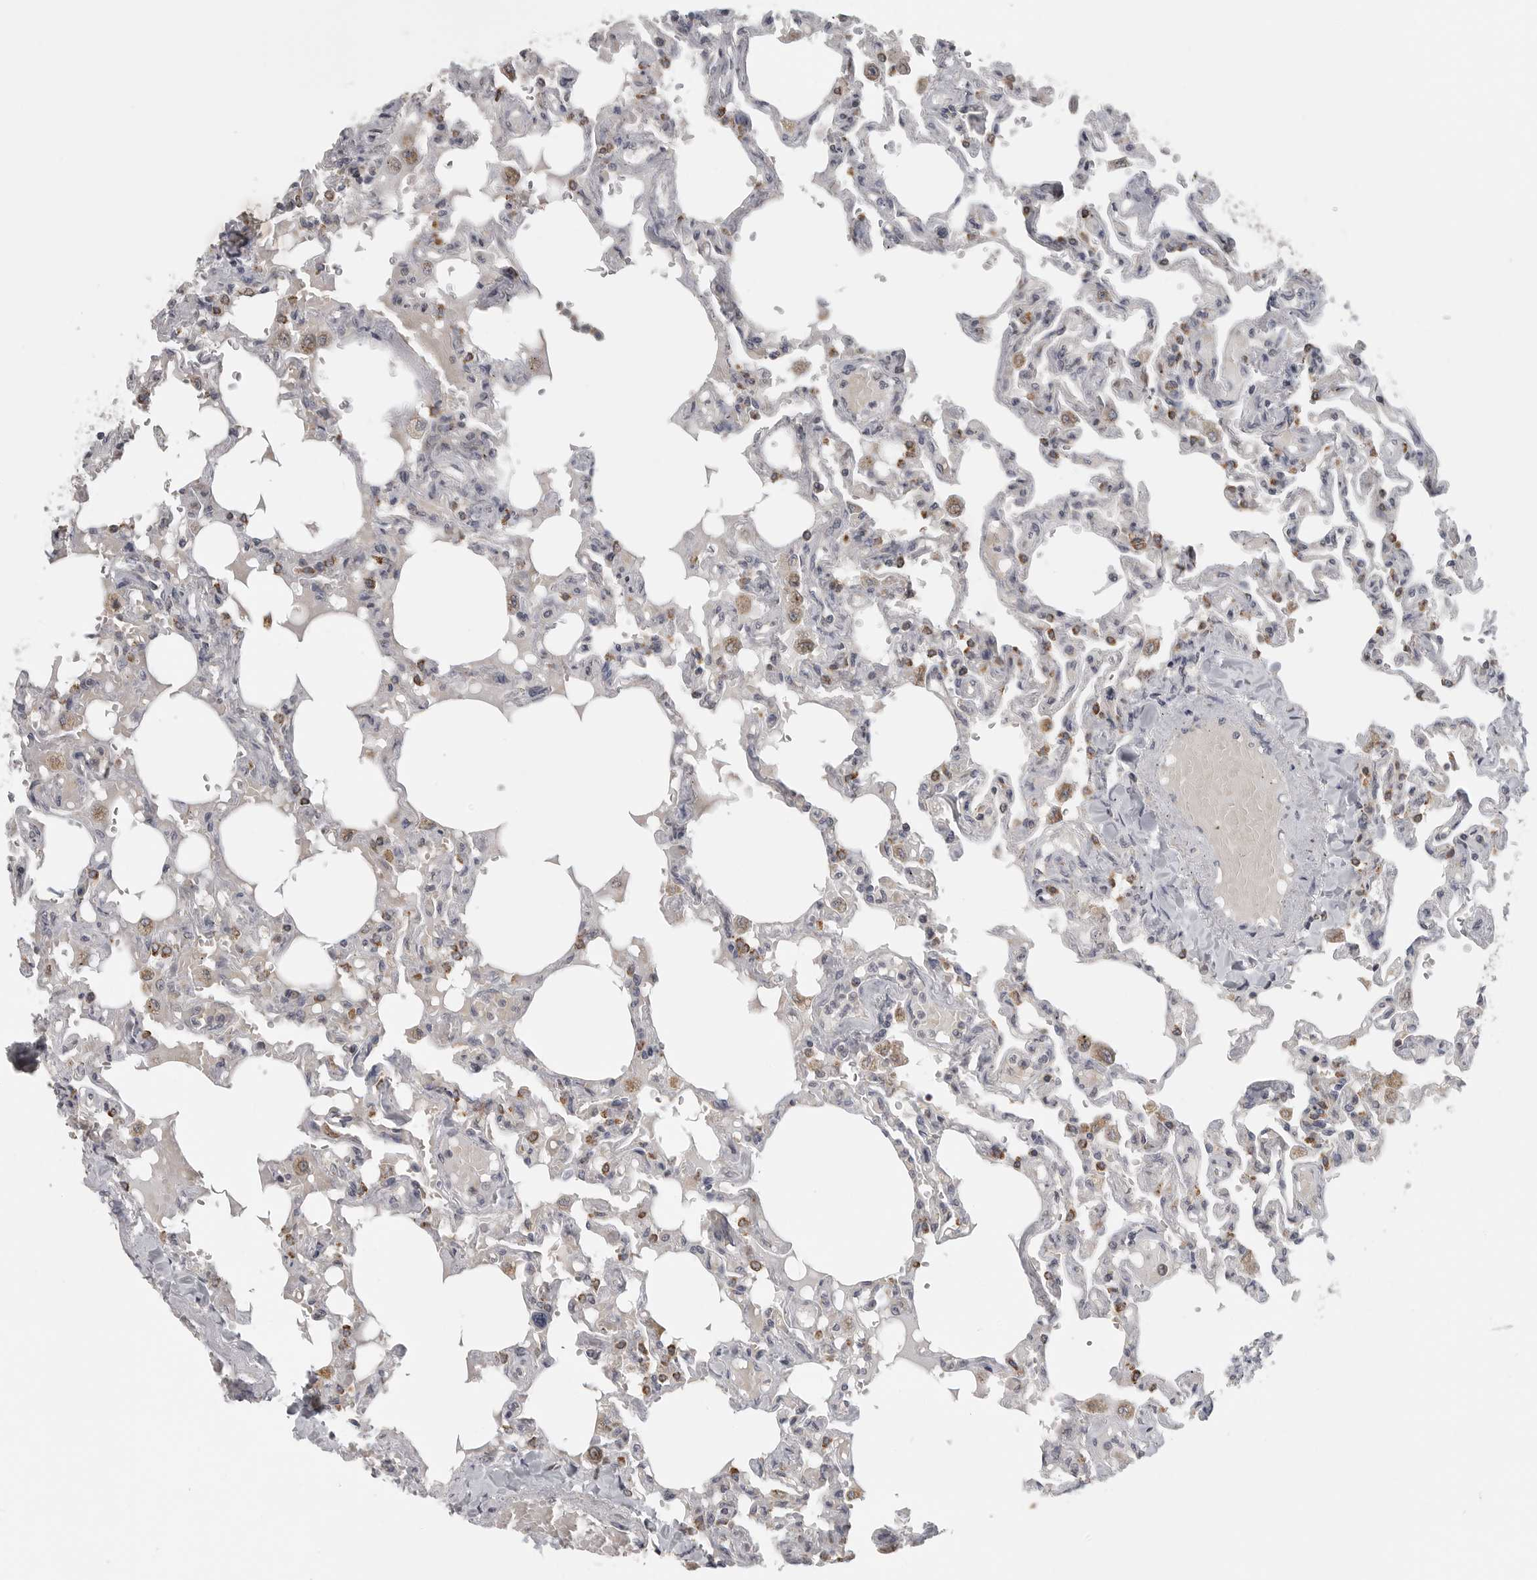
{"staining": {"intensity": "moderate", "quantity": "25%-75%", "location": "cytoplasmic/membranous"}, "tissue": "lung", "cell_type": "Alveolar cells", "image_type": "normal", "snomed": [{"axis": "morphology", "description": "Normal tissue, NOS"}, {"axis": "topography", "description": "Lung"}], "caption": "Brown immunohistochemical staining in unremarkable human lung shows moderate cytoplasmic/membranous expression in approximately 25%-75% of alveolar cells.", "gene": "RXFP3", "patient": {"sex": "male", "age": 21}}